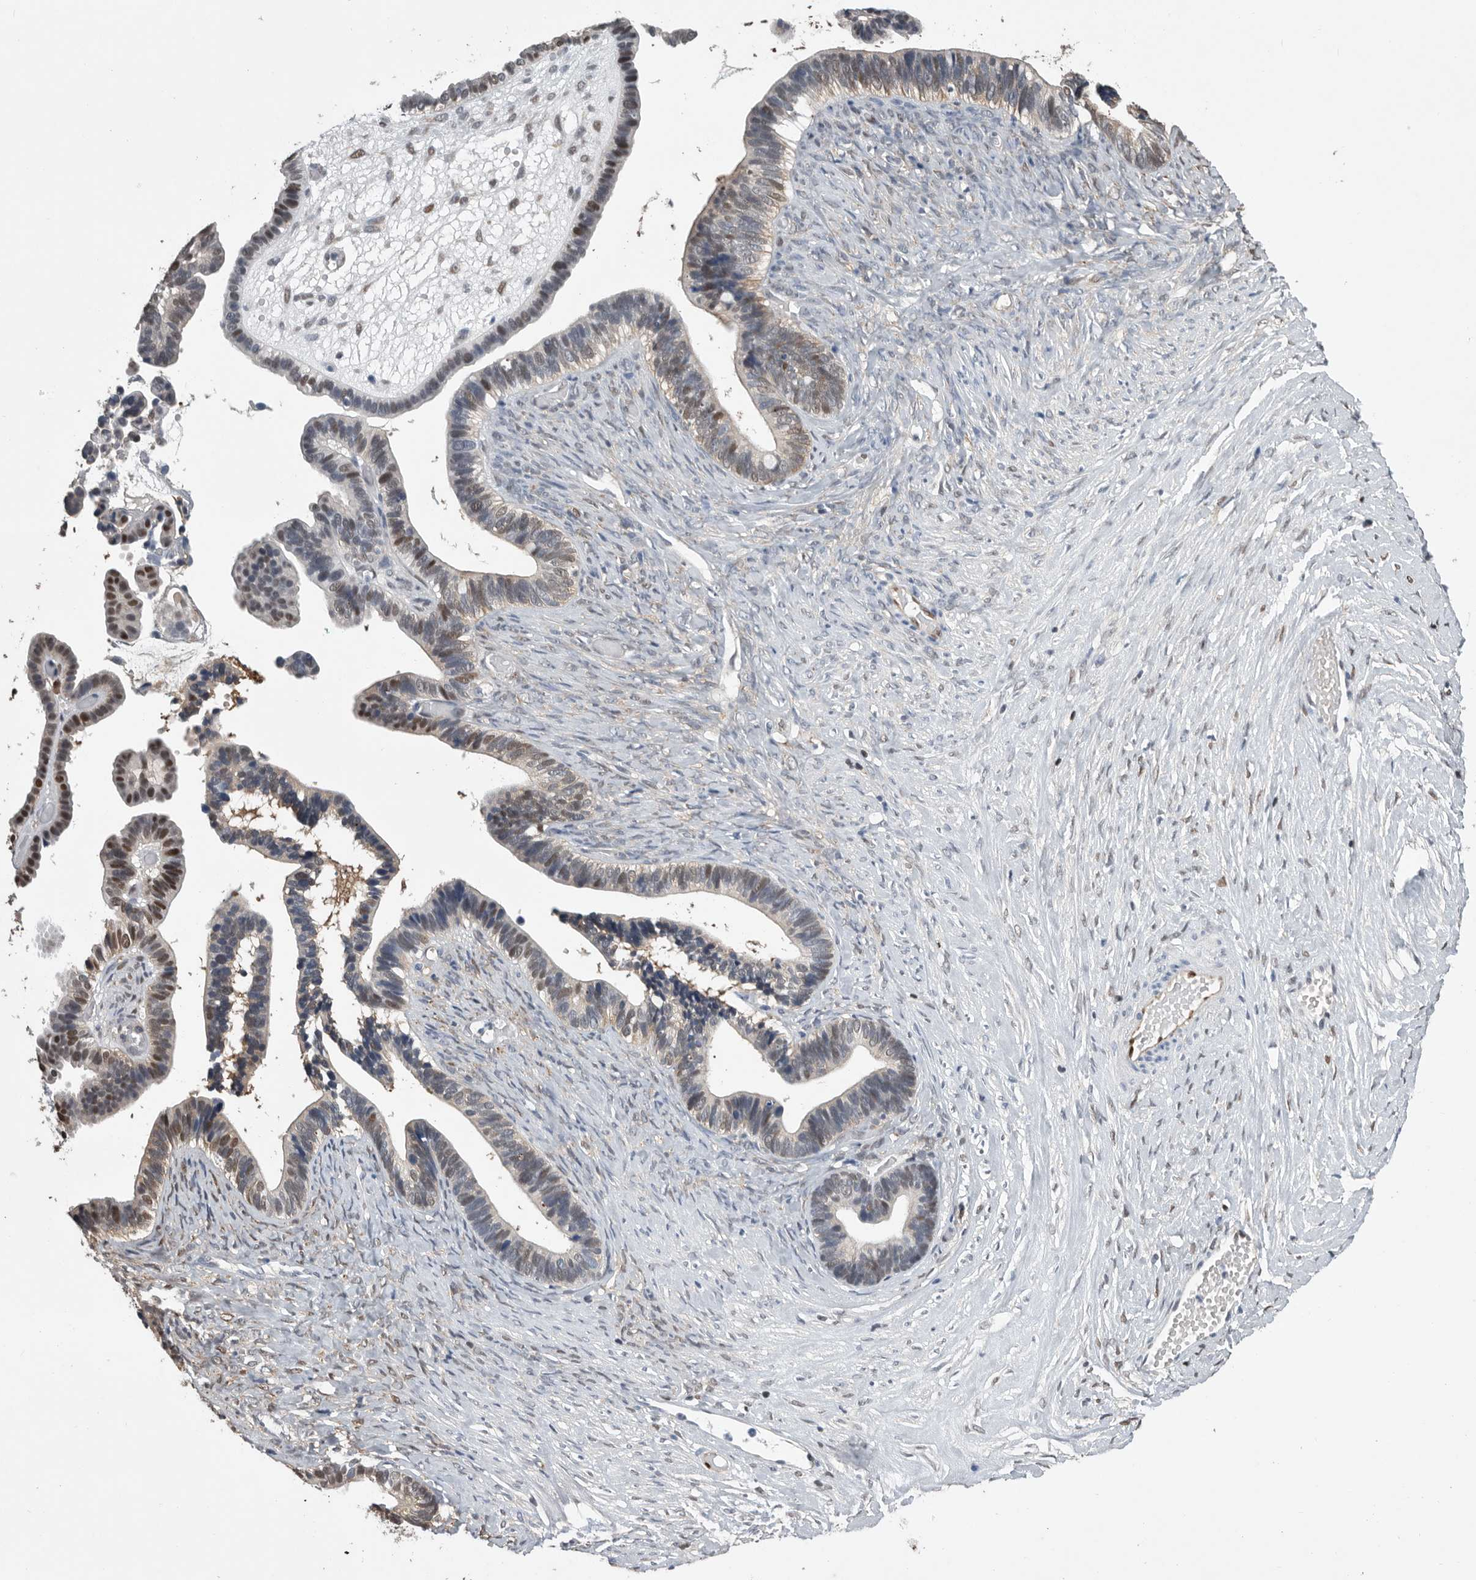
{"staining": {"intensity": "moderate", "quantity": "25%-75%", "location": "nuclear"}, "tissue": "ovarian cancer", "cell_type": "Tumor cells", "image_type": "cancer", "snomed": [{"axis": "morphology", "description": "Cystadenocarcinoma, serous, NOS"}, {"axis": "topography", "description": "Ovary"}], "caption": "Ovarian serous cystadenocarcinoma stained with a brown dye reveals moderate nuclear positive positivity in about 25%-75% of tumor cells.", "gene": "PDCD4", "patient": {"sex": "female", "age": 56}}